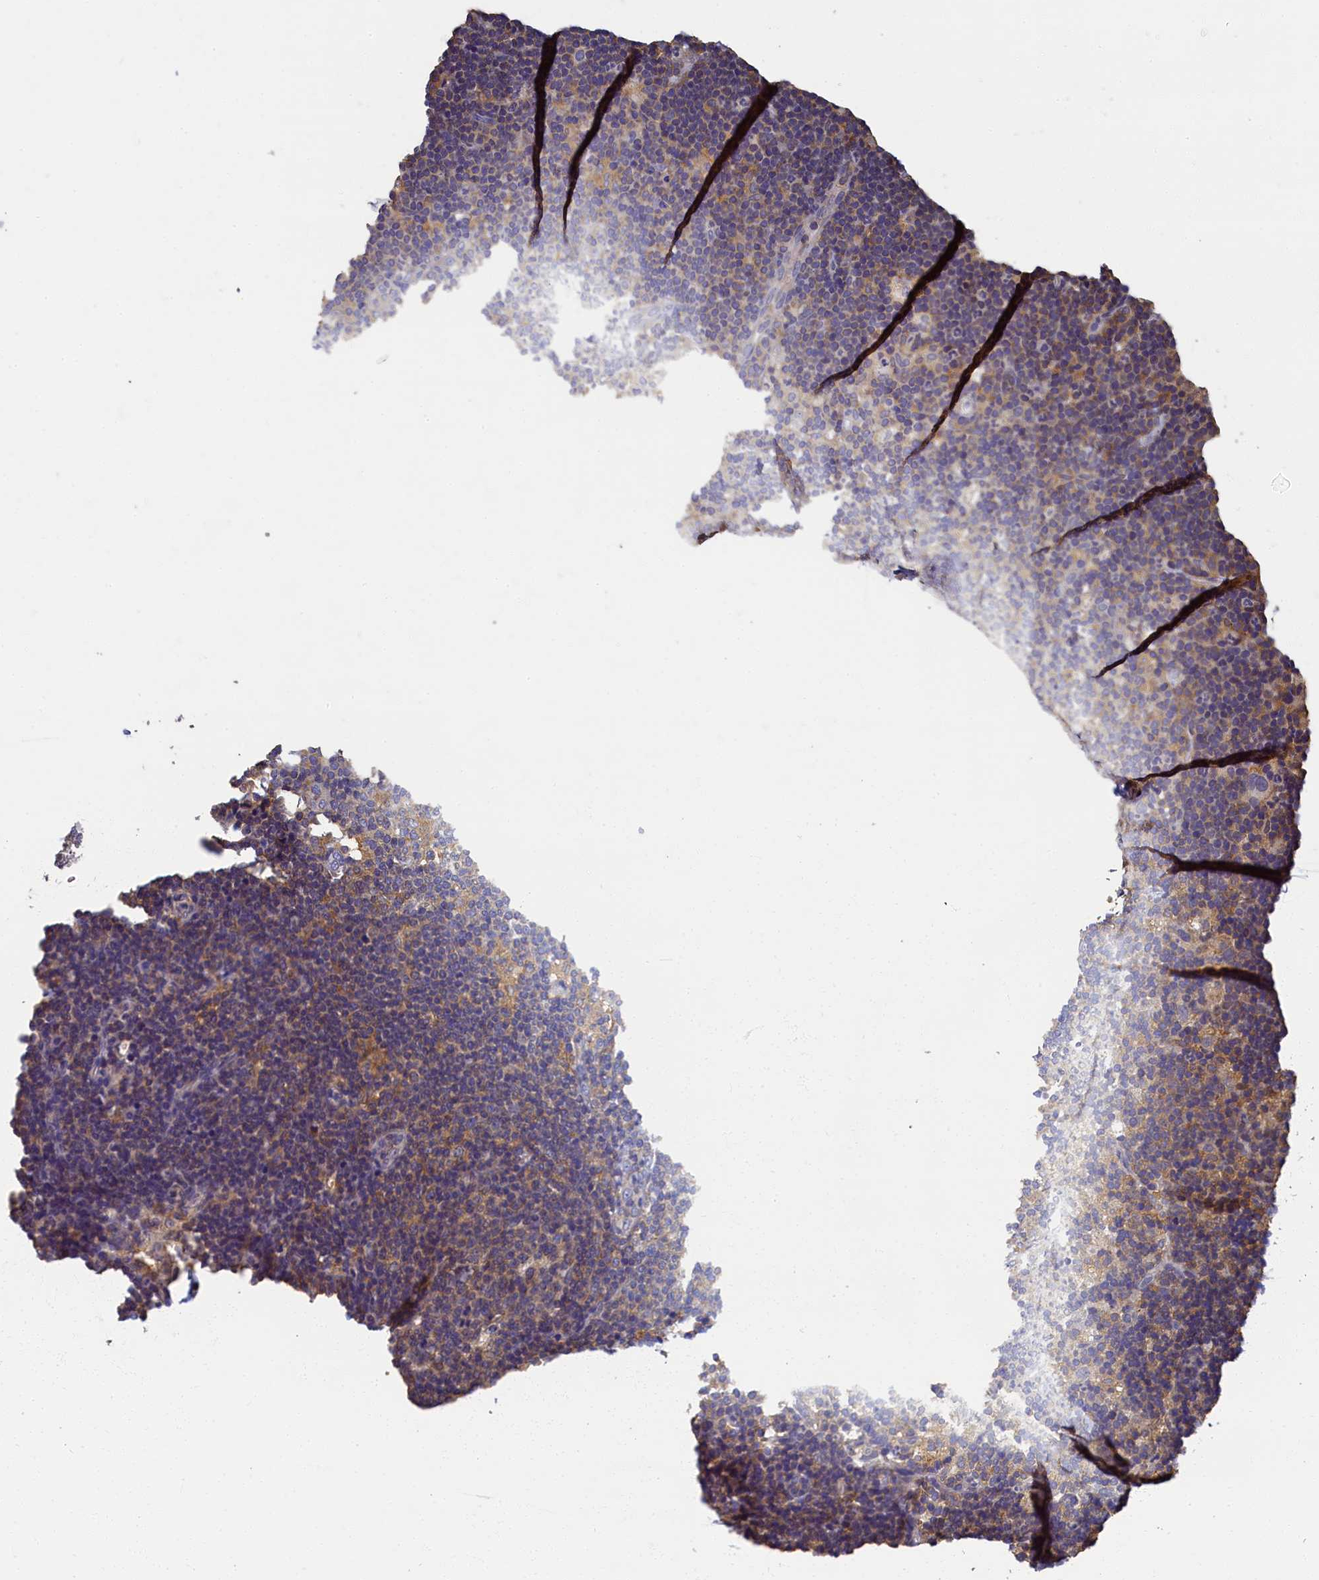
{"staining": {"intensity": "weak", "quantity": "<25%", "location": "cytoplasmic/membranous"}, "tissue": "lymph node", "cell_type": "Non-germinal center cells", "image_type": "normal", "snomed": [{"axis": "morphology", "description": "Normal tissue, NOS"}, {"axis": "topography", "description": "Lymph node"}], "caption": "Non-germinal center cells show no significant protein positivity in benign lymph node. (DAB IHC with hematoxylin counter stain).", "gene": "TBCB", "patient": {"sex": "female", "age": 22}}